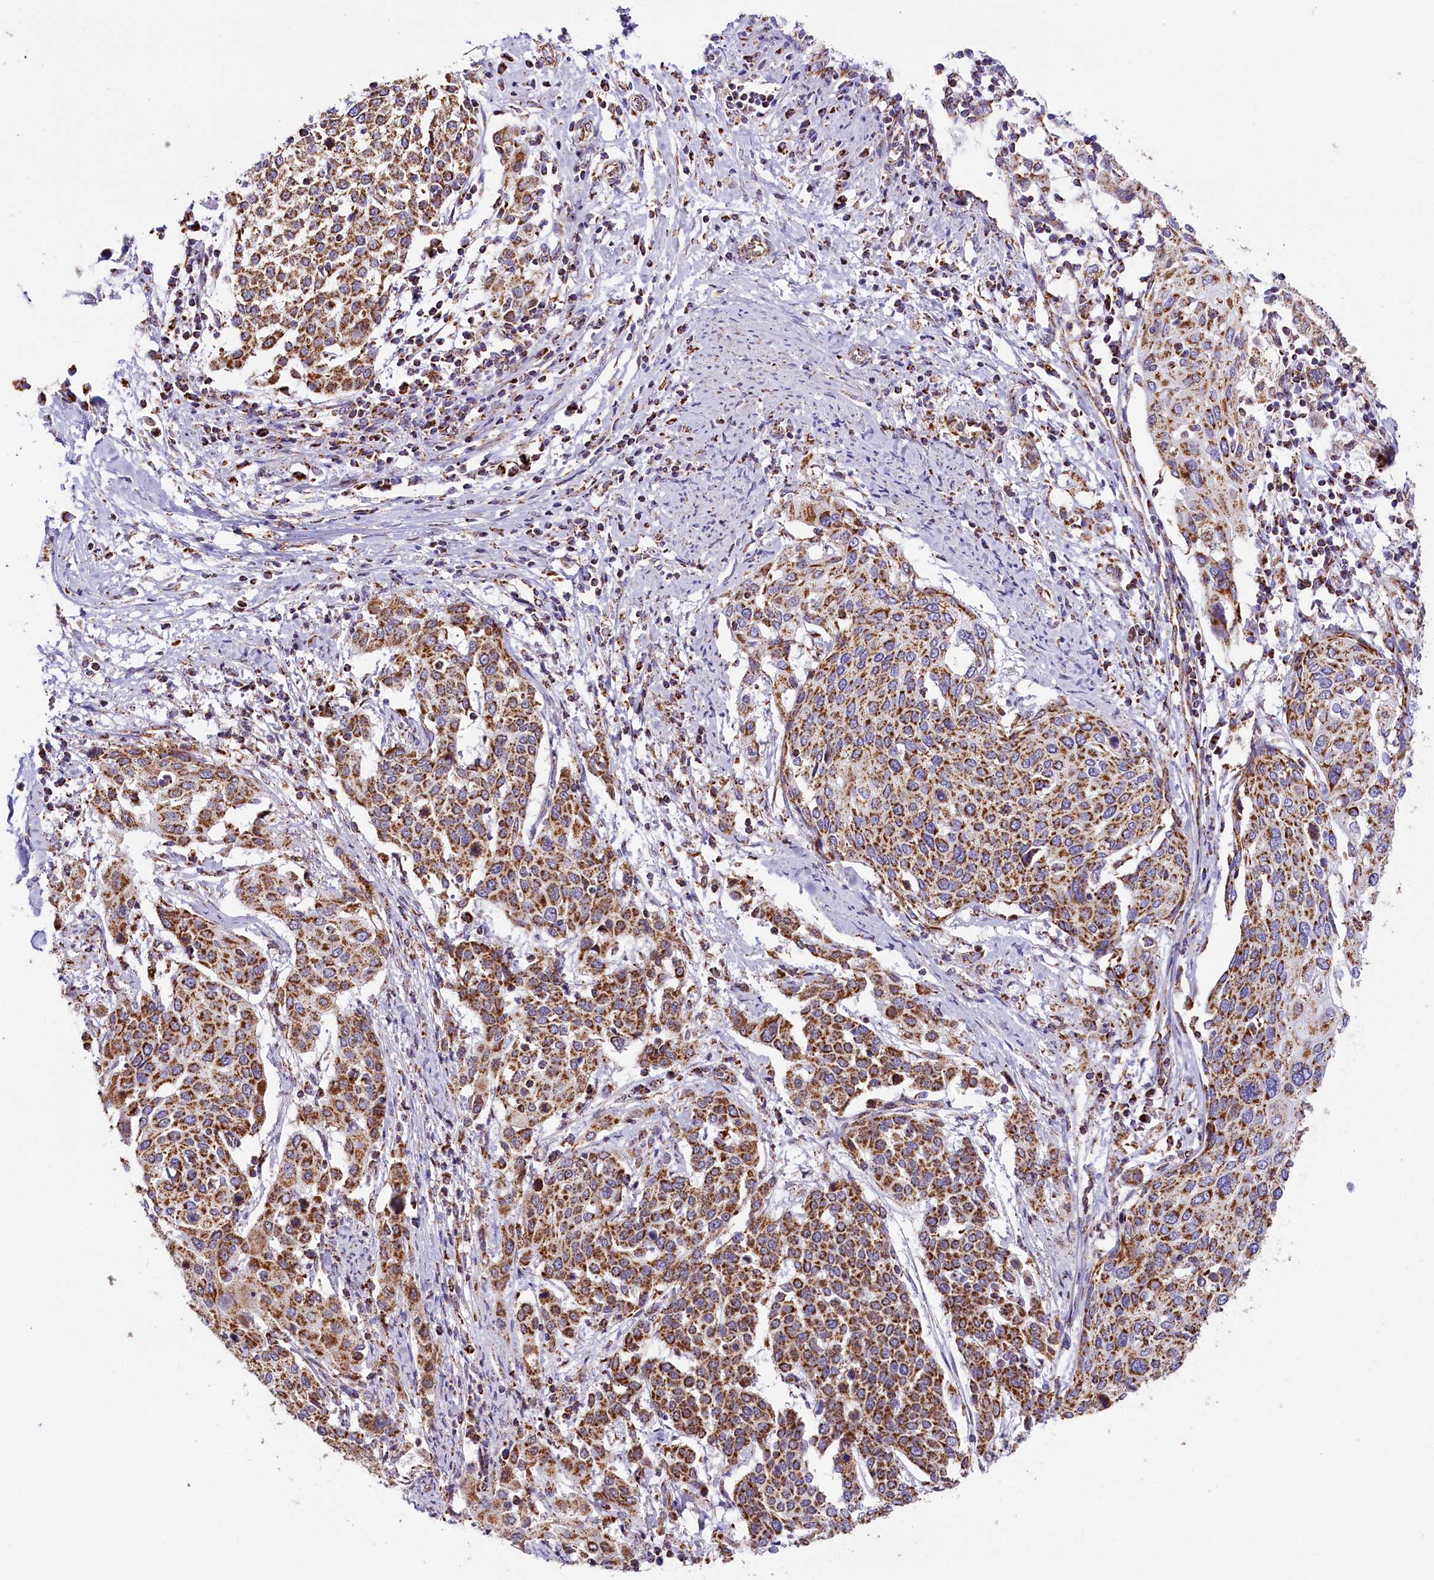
{"staining": {"intensity": "moderate", "quantity": ">75%", "location": "cytoplasmic/membranous"}, "tissue": "cervical cancer", "cell_type": "Tumor cells", "image_type": "cancer", "snomed": [{"axis": "morphology", "description": "Squamous cell carcinoma, NOS"}, {"axis": "topography", "description": "Cervix"}], "caption": "DAB (3,3'-diaminobenzidine) immunohistochemical staining of human cervical cancer demonstrates moderate cytoplasmic/membranous protein staining in about >75% of tumor cells. (DAB IHC, brown staining for protein, blue staining for nuclei).", "gene": "NDUFA8", "patient": {"sex": "female", "age": 44}}